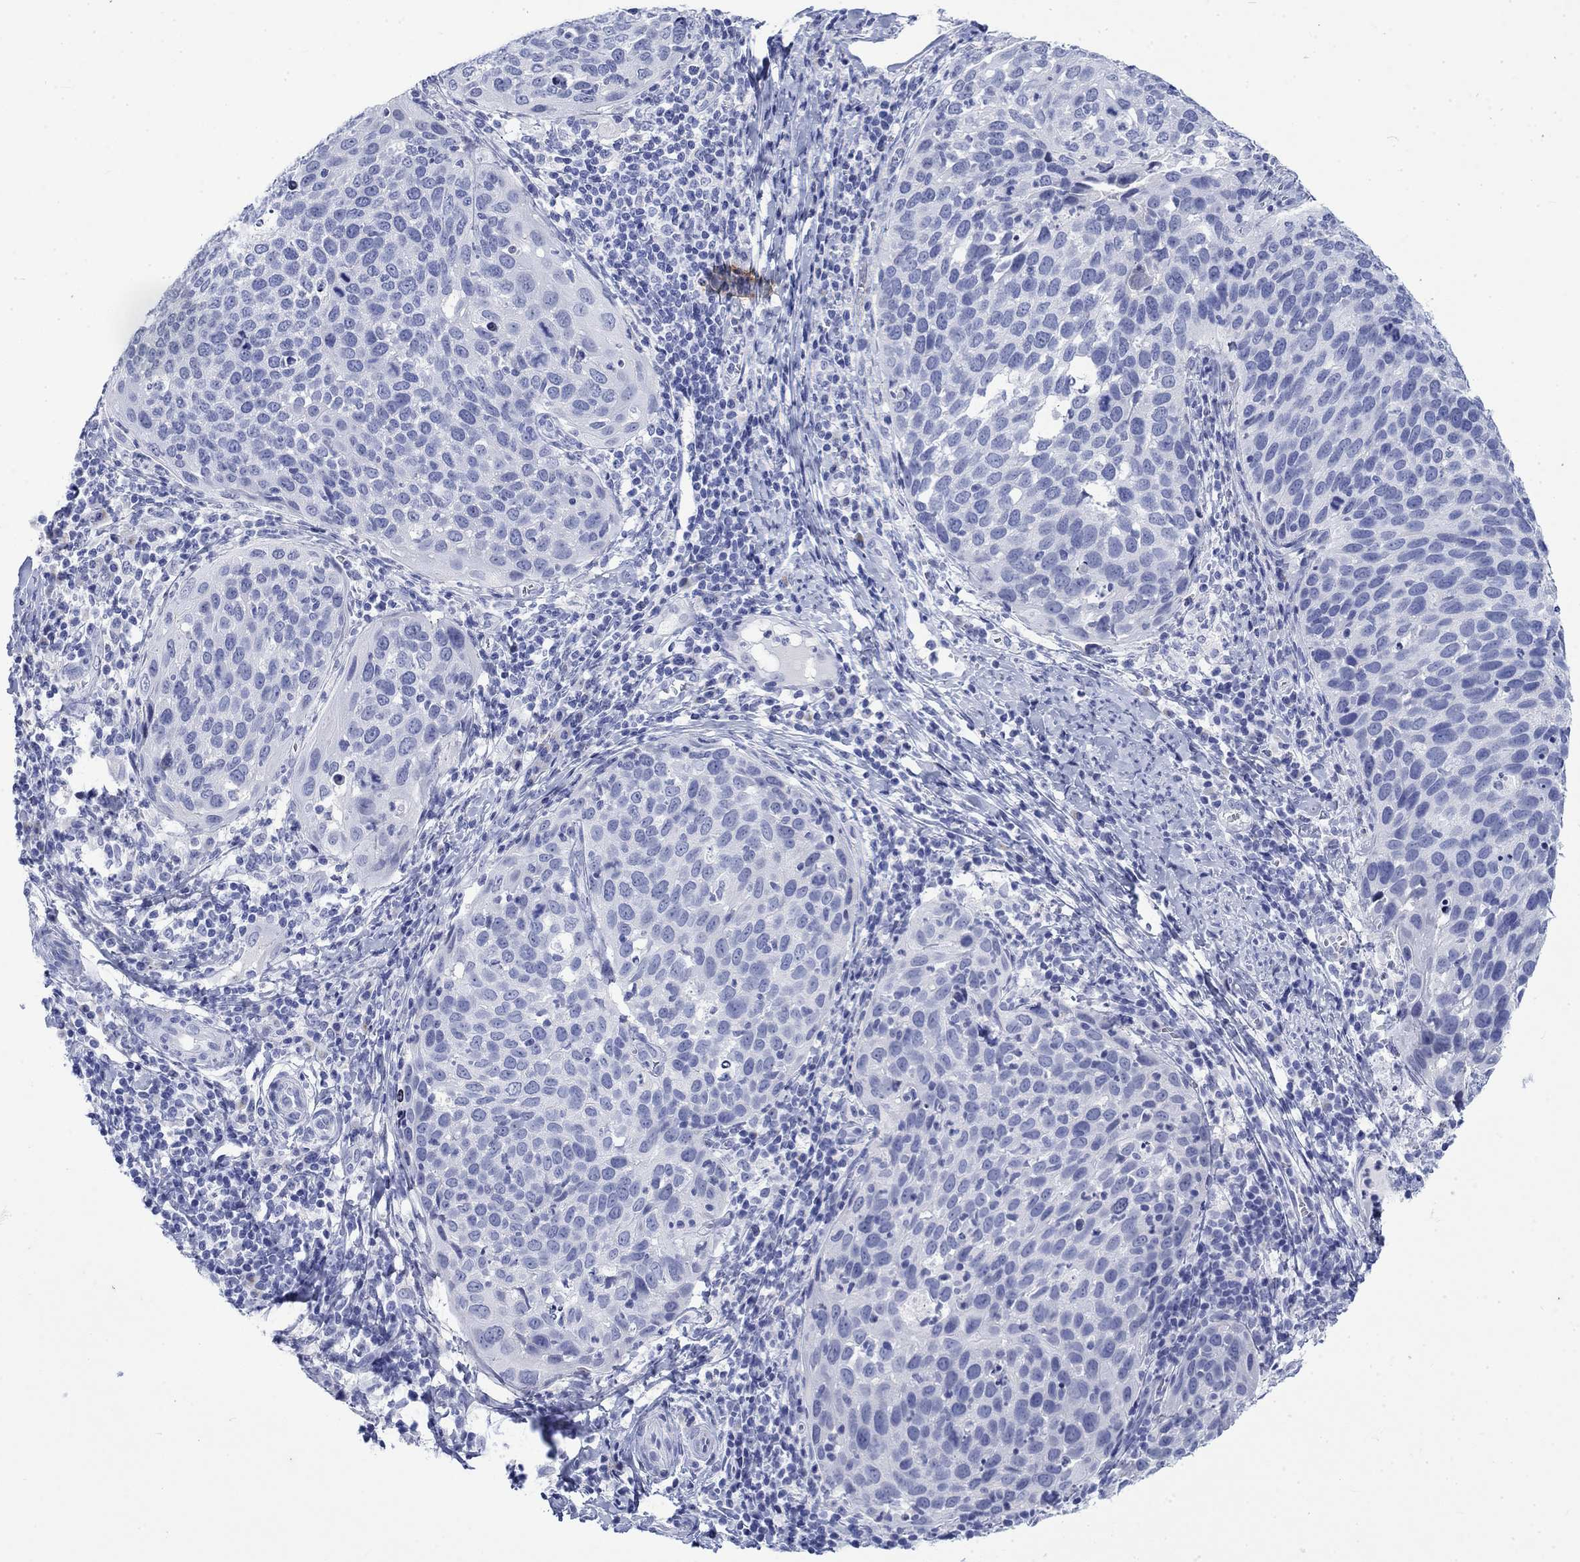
{"staining": {"intensity": "negative", "quantity": "none", "location": "none"}, "tissue": "cervical cancer", "cell_type": "Tumor cells", "image_type": "cancer", "snomed": [{"axis": "morphology", "description": "Squamous cell carcinoma, NOS"}, {"axis": "topography", "description": "Cervix"}], "caption": "Photomicrograph shows no significant protein staining in tumor cells of cervical squamous cell carcinoma. Brightfield microscopy of immunohistochemistry stained with DAB (3,3'-diaminobenzidine) (brown) and hematoxylin (blue), captured at high magnification.", "gene": "KRT76", "patient": {"sex": "female", "age": 54}}